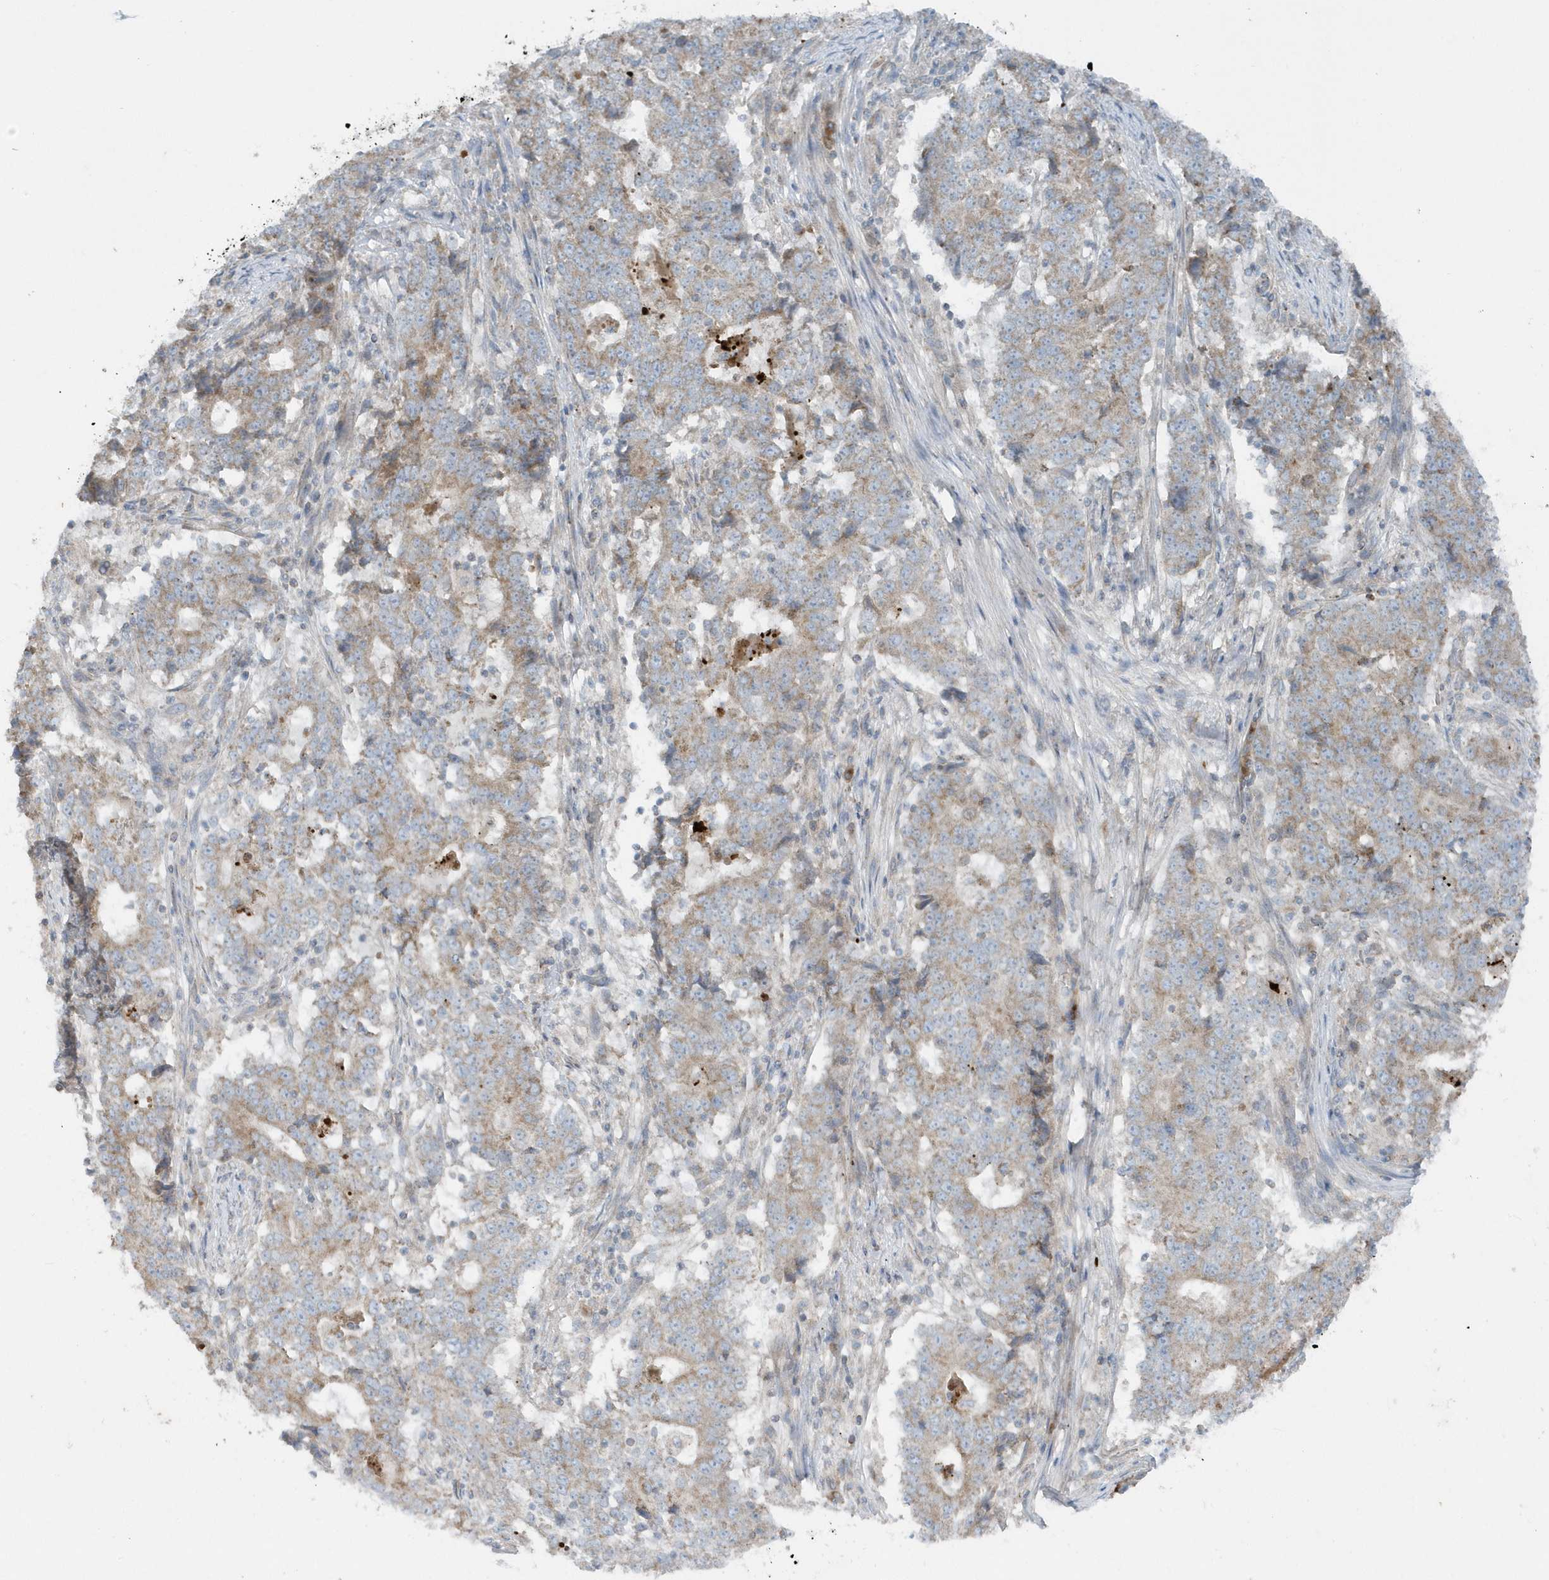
{"staining": {"intensity": "weak", "quantity": "25%-75%", "location": "cytoplasmic/membranous"}, "tissue": "stomach cancer", "cell_type": "Tumor cells", "image_type": "cancer", "snomed": [{"axis": "morphology", "description": "Adenocarcinoma, NOS"}, {"axis": "topography", "description": "Stomach"}], "caption": "Stomach cancer stained with a protein marker displays weak staining in tumor cells.", "gene": "SLC38A2", "patient": {"sex": "male", "age": 59}}